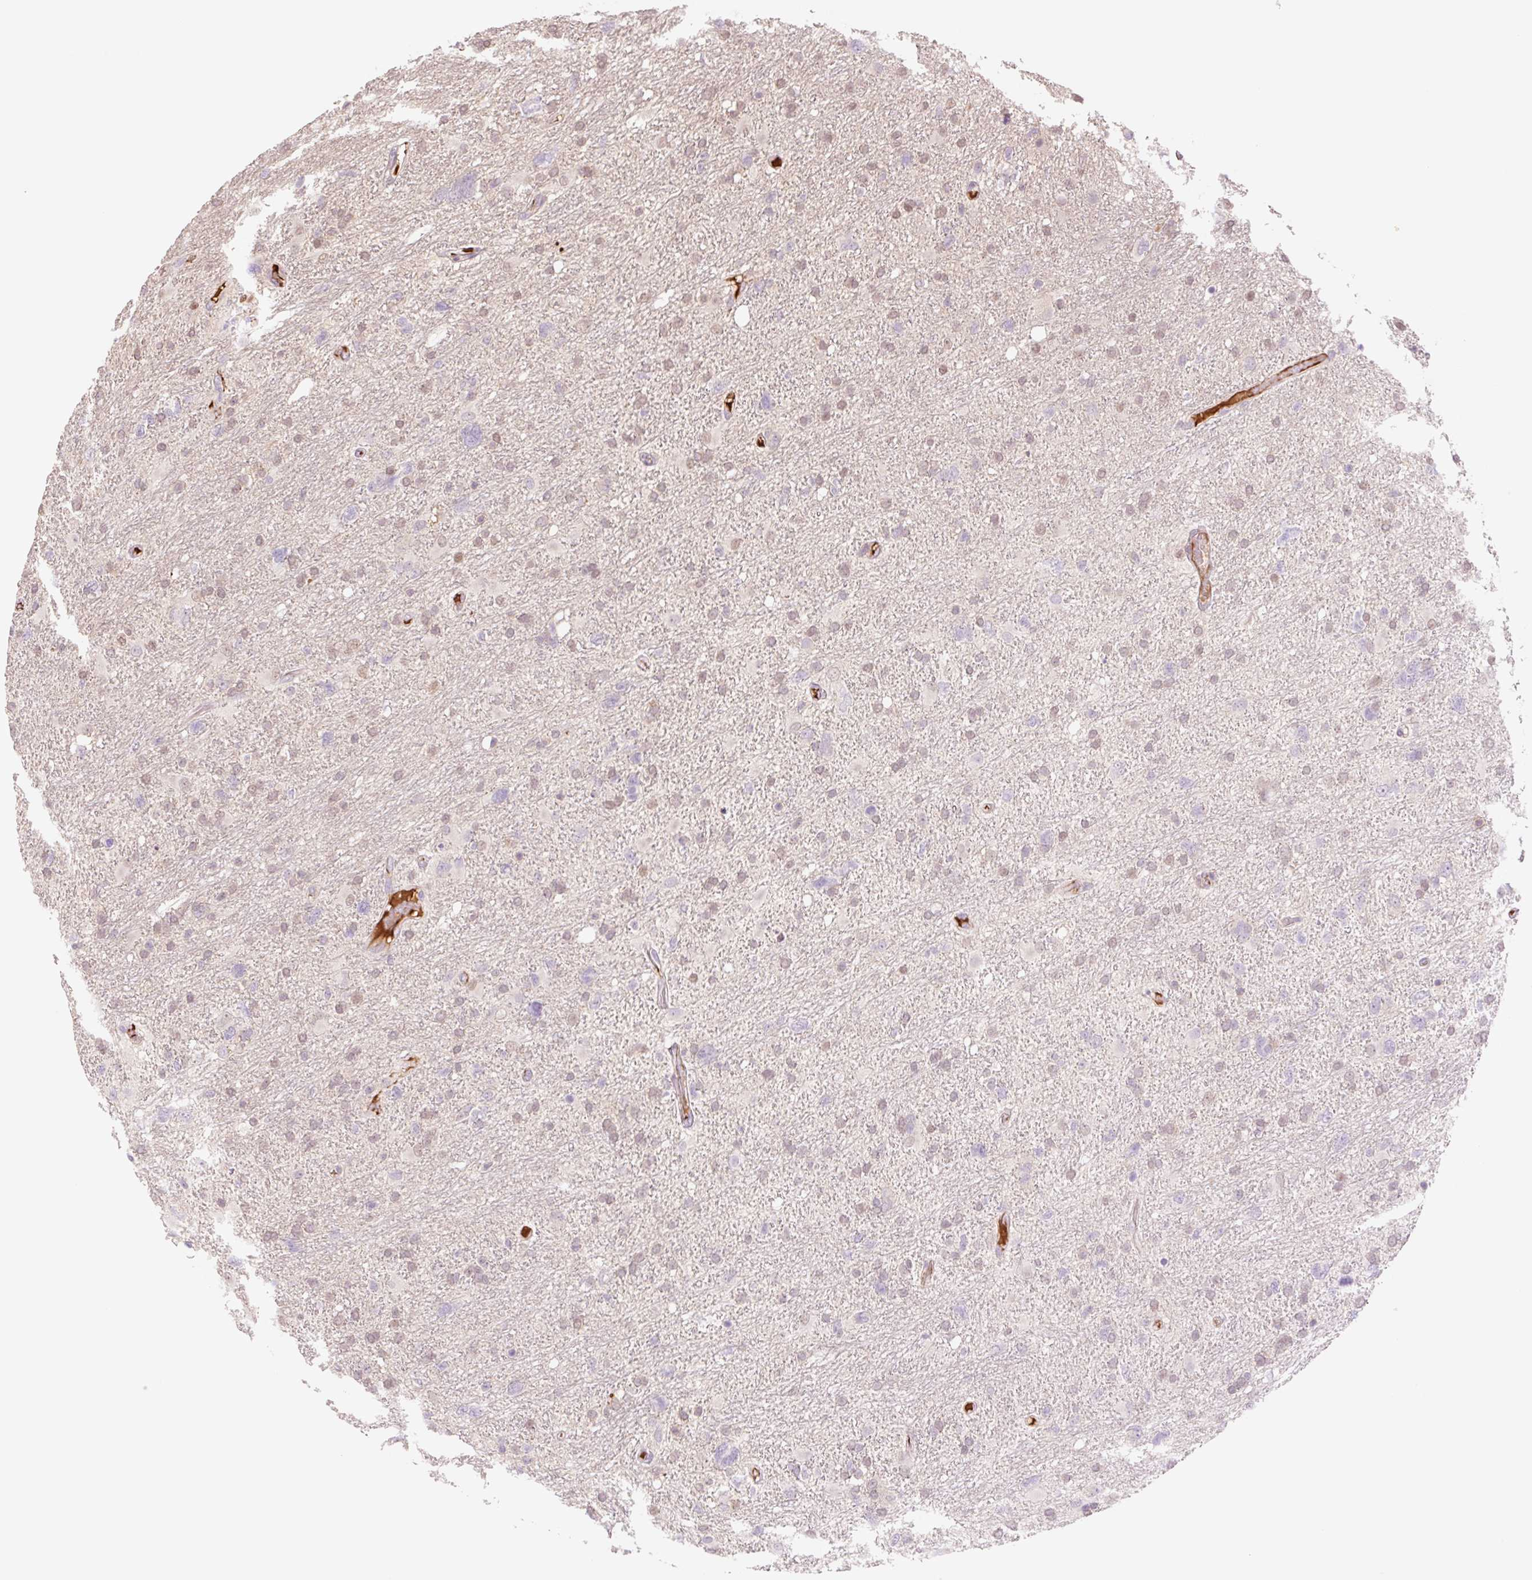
{"staining": {"intensity": "weak", "quantity": "25%-75%", "location": "nuclear"}, "tissue": "glioma", "cell_type": "Tumor cells", "image_type": "cancer", "snomed": [{"axis": "morphology", "description": "Glioma, malignant, High grade"}, {"axis": "topography", "description": "Brain"}], "caption": "Glioma stained with a brown dye displays weak nuclear positive staining in about 25%-75% of tumor cells.", "gene": "HEBP1", "patient": {"sex": "male", "age": 61}}